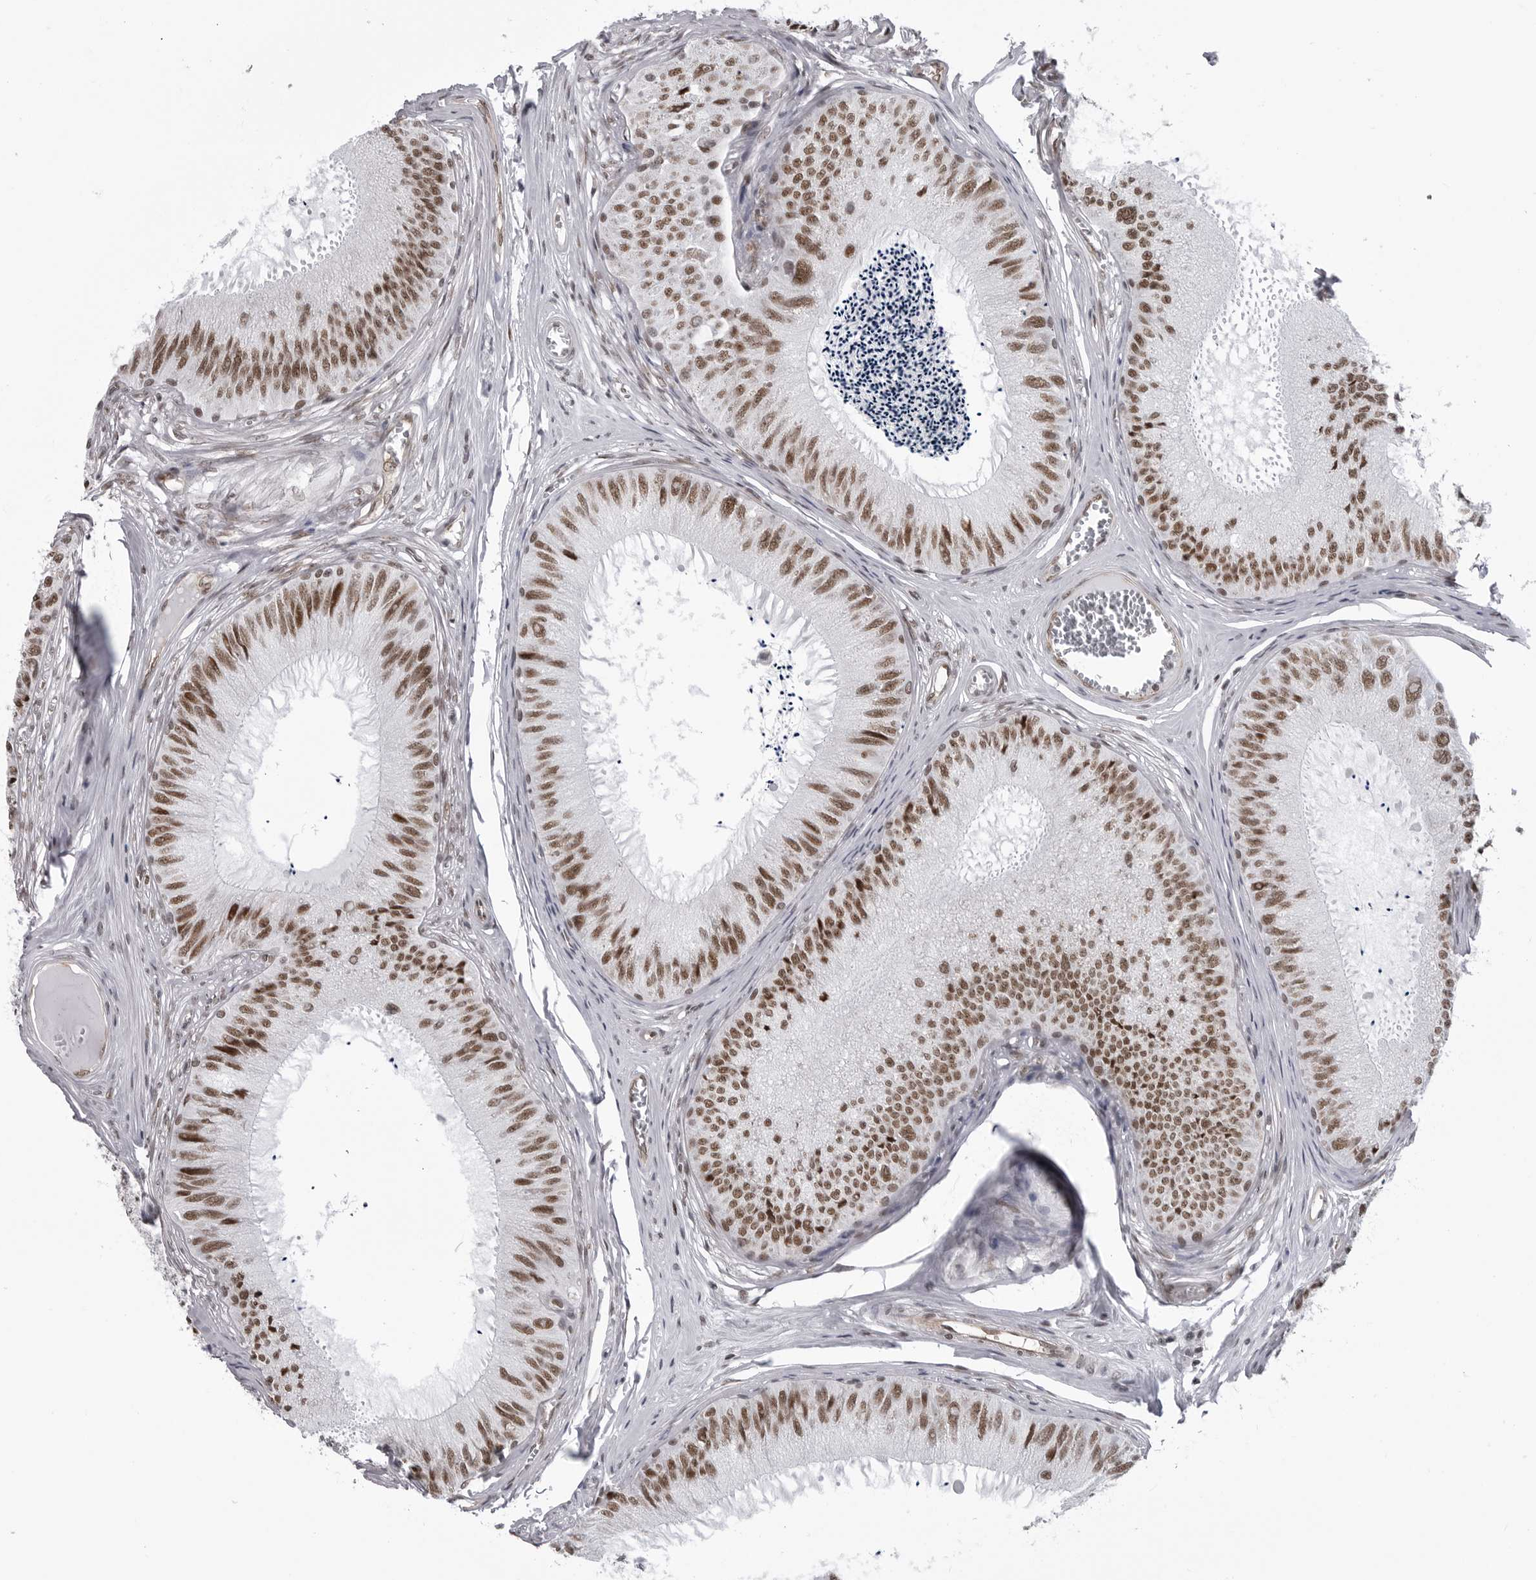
{"staining": {"intensity": "strong", "quantity": ">75%", "location": "nuclear"}, "tissue": "epididymis", "cell_type": "Glandular cells", "image_type": "normal", "snomed": [{"axis": "morphology", "description": "Normal tissue, NOS"}, {"axis": "topography", "description": "Epididymis"}], "caption": "IHC staining of unremarkable epididymis, which shows high levels of strong nuclear staining in about >75% of glandular cells indicating strong nuclear protein staining. The staining was performed using DAB (brown) for protein detection and nuclei were counterstained in hematoxylin (blue).", "gene": "RNF26", "patient": {"sex": "male", "age": 79}}